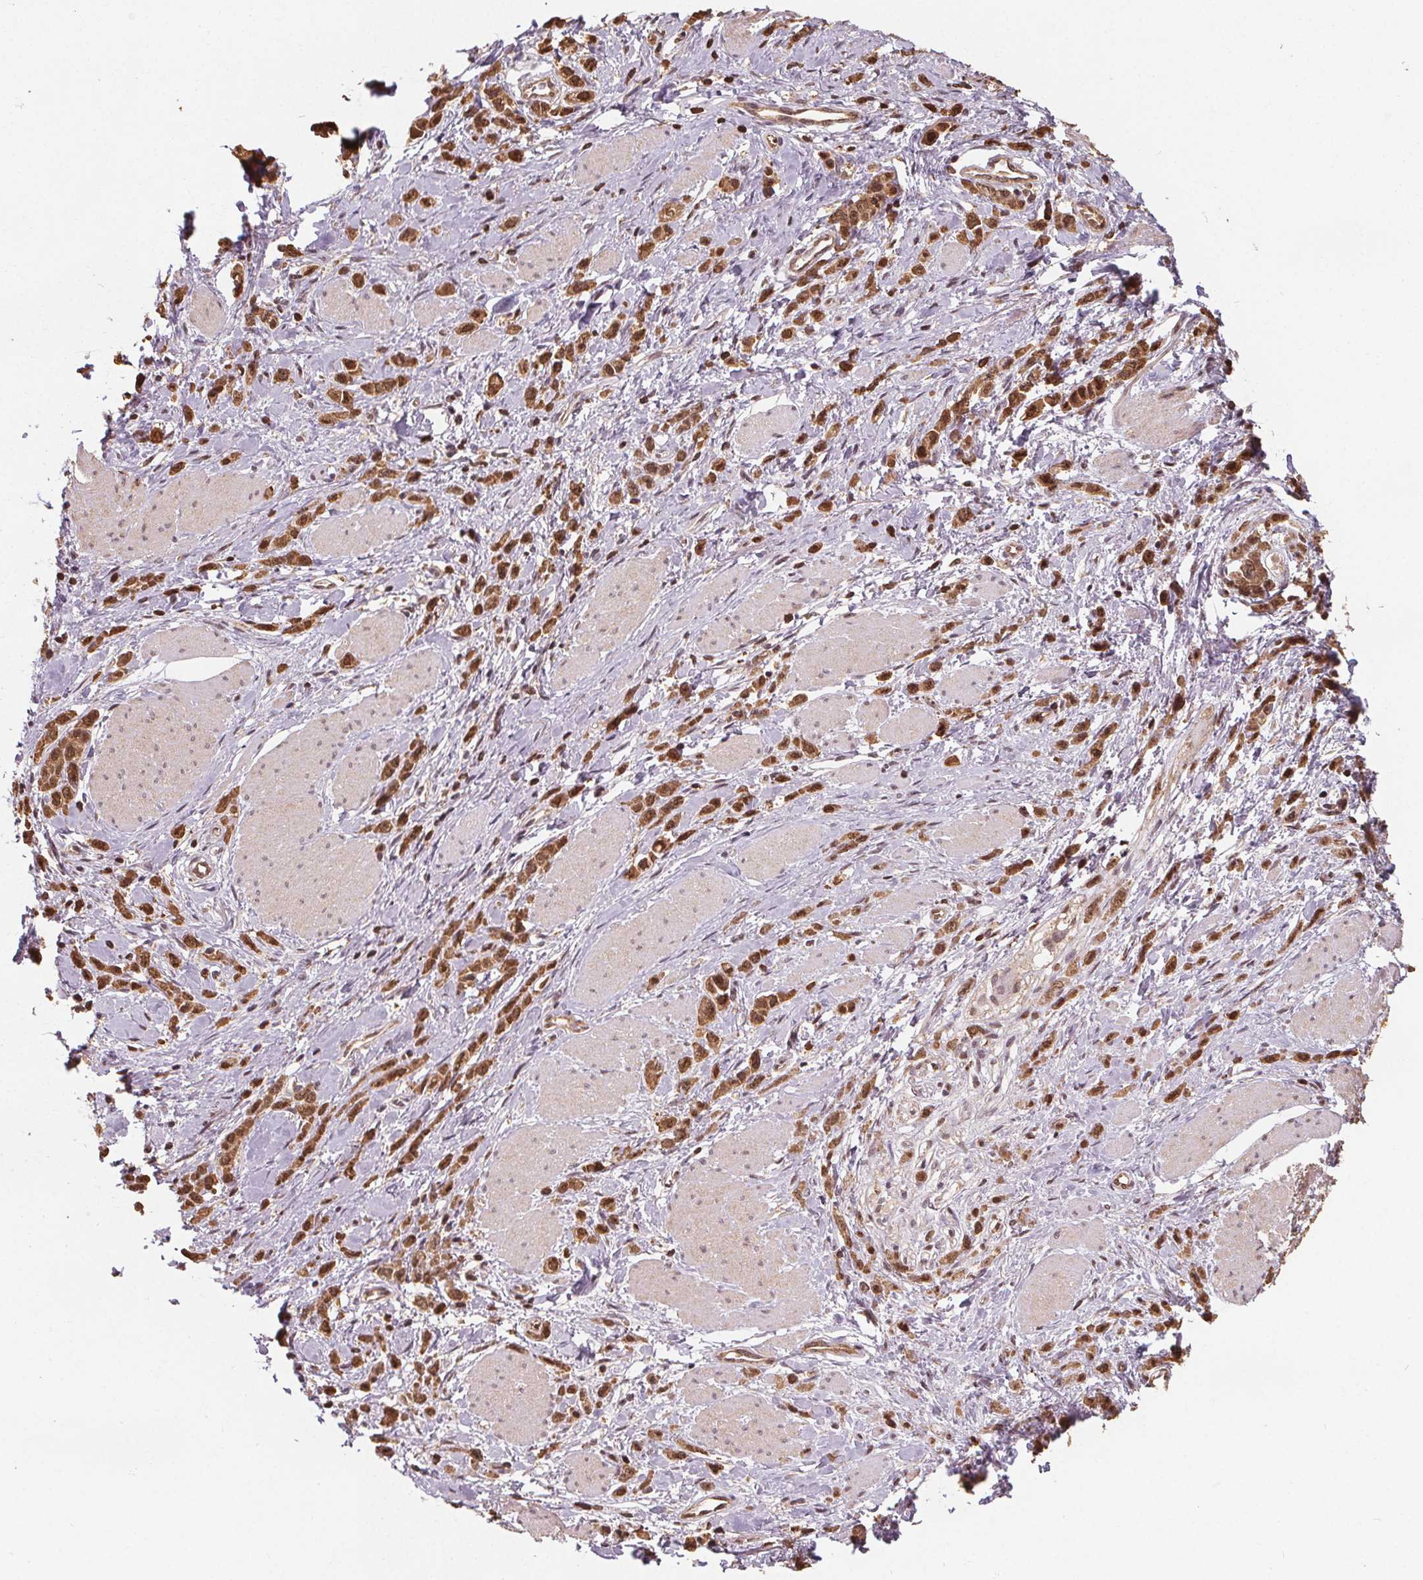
{"staining": {"intensity": "moderate", "quantity": ">75%", "location": "cytoplasmic/membranous,nuclear"}, "tissue": "stomach cancer", "cell_type": "Tumor cells", "image_type": "cancer", "snomed": [{"axis": "morphology", "description": "Adenocarcinoma, NOS"}, {"axis": "topography", "description": "Stomach"}], "caption": "Protein staining by immunohistochemistry displays moderate cytoplasmic/membranous and nuclear staining in about >75% of tumor cells in stomach adenocarcinoma.", "gene": "ENO1", "patient": {"sex": "male", "age": 47}}